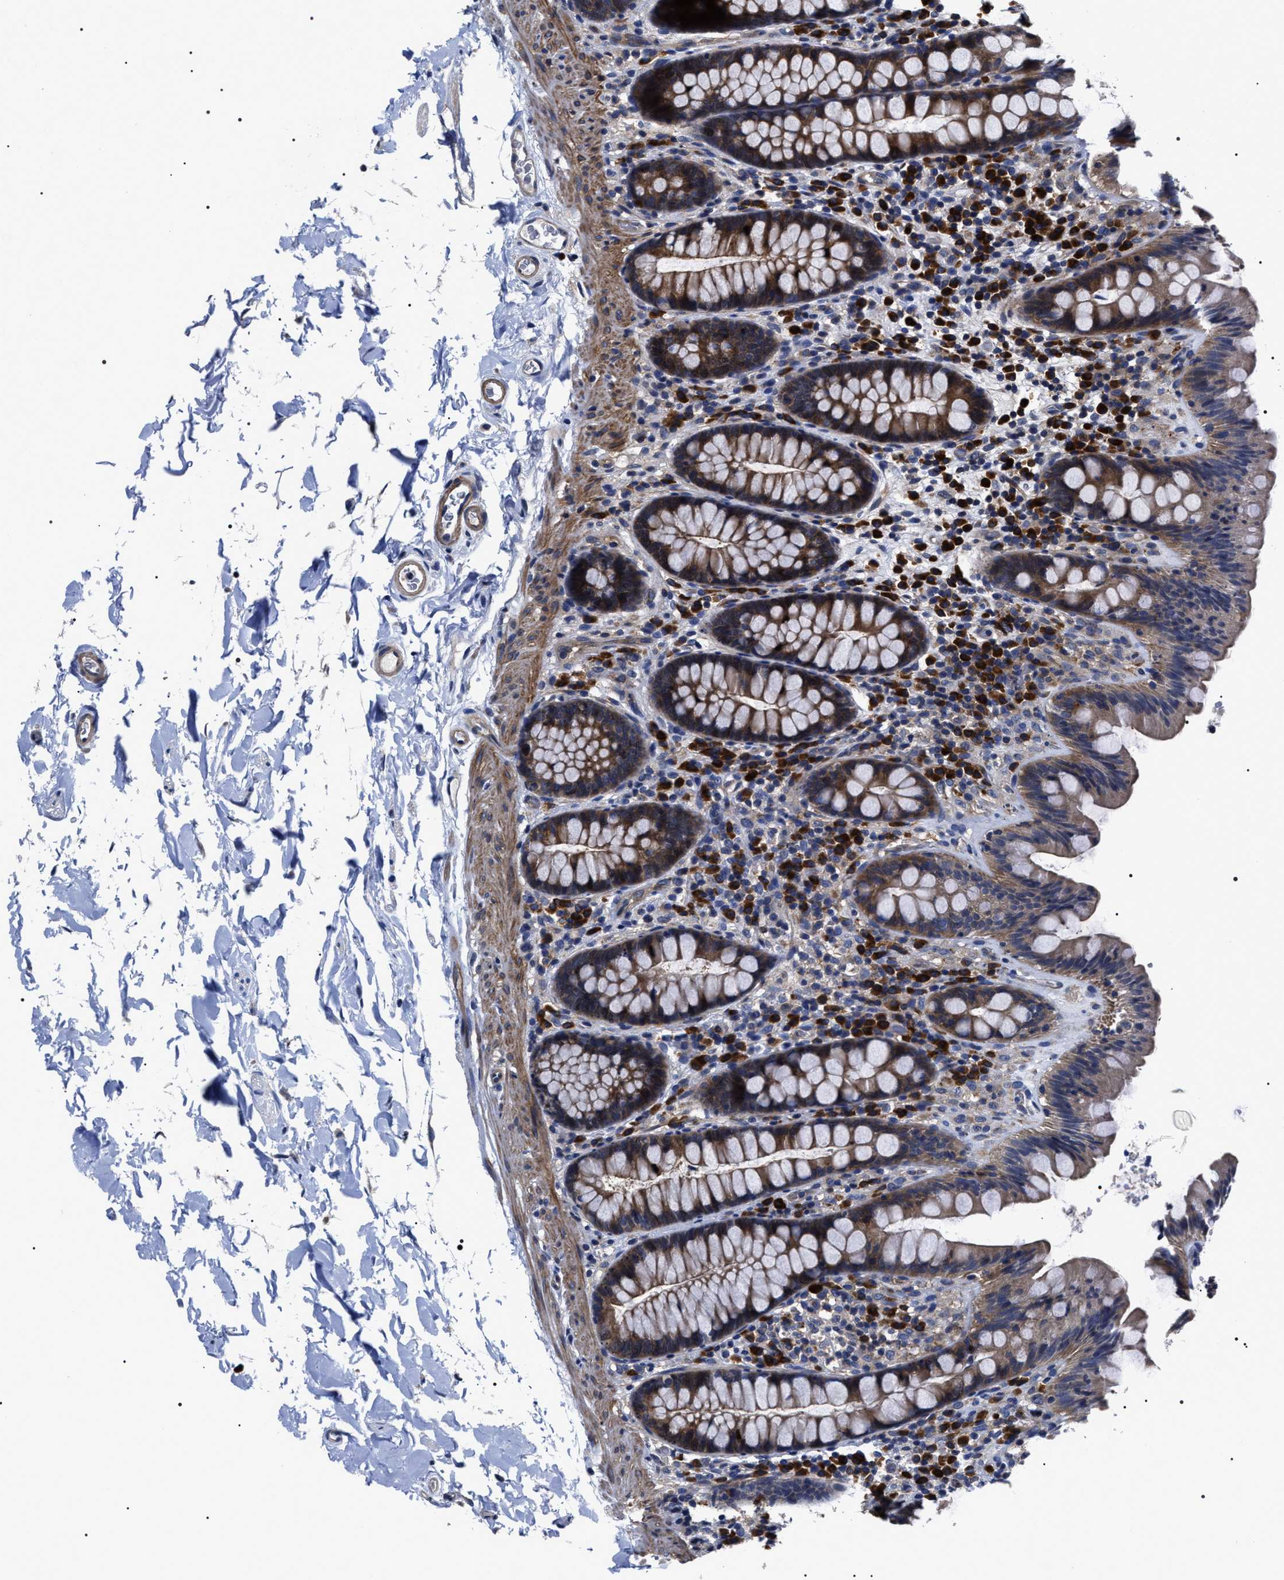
{"staining": {"intensity": "moderate", "quantity": ">75%", "location": "cytoplasmic/membranous"}, "tissue": "colon", "cell_type": "Endothelial cells", "image_type": "normal", "snomed": [{"axis": "morphology", "description": "Normal tissue, NOS"}, {"axis": "topography", "description": "Colon"}], "caption": "Colon stained with DAB (3,3'-diaminobenzidine) IHC reveals medium levels of moderate cytoplasmic/membranous staining in approximately >75% of endothelial cells. The staining is performed using DAB brown chromogen to label protein expression. The nuclei are counter-stained blue using hematoxylin.", "gene": "MIS18A", "patient": {"sex": "female", "age": 80}}